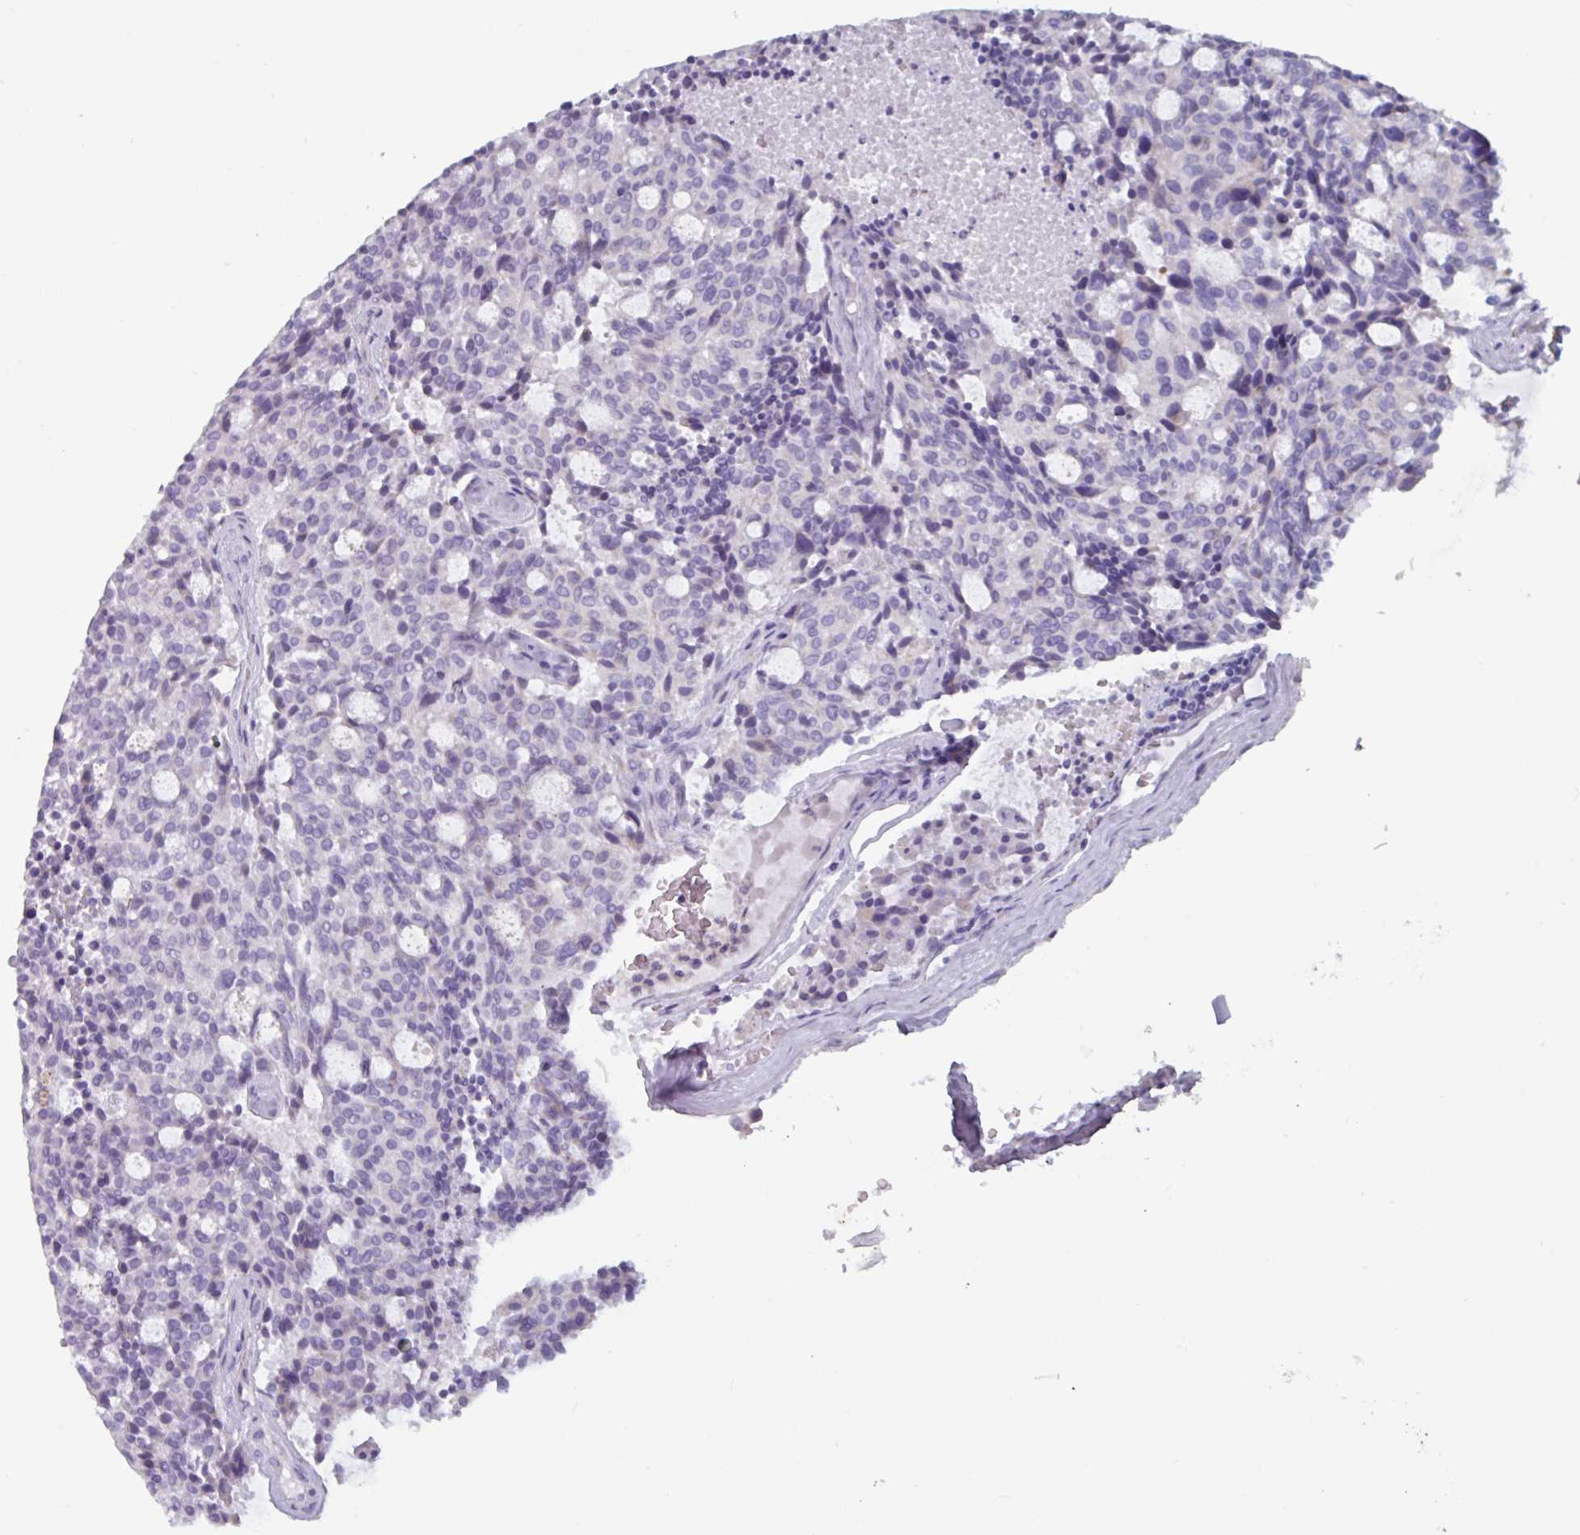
{"staining": {"intensity": "negative", "quantity": "none", "location": "none"}, "tissue": "carcinoid", "cell_type": "Tumor cells", "image_type": "cancer", "snomed": [{"axis": "morphology", "description": "Carcinoid, malignant, NOS"}, {"axis": "topography", "description": "Pancreas"}], "caption": "Tumor cells are negative for protein expression in human carcinoid.", "gene": "ADGRE1", "patient": {"sex": "female", "age": 54}}